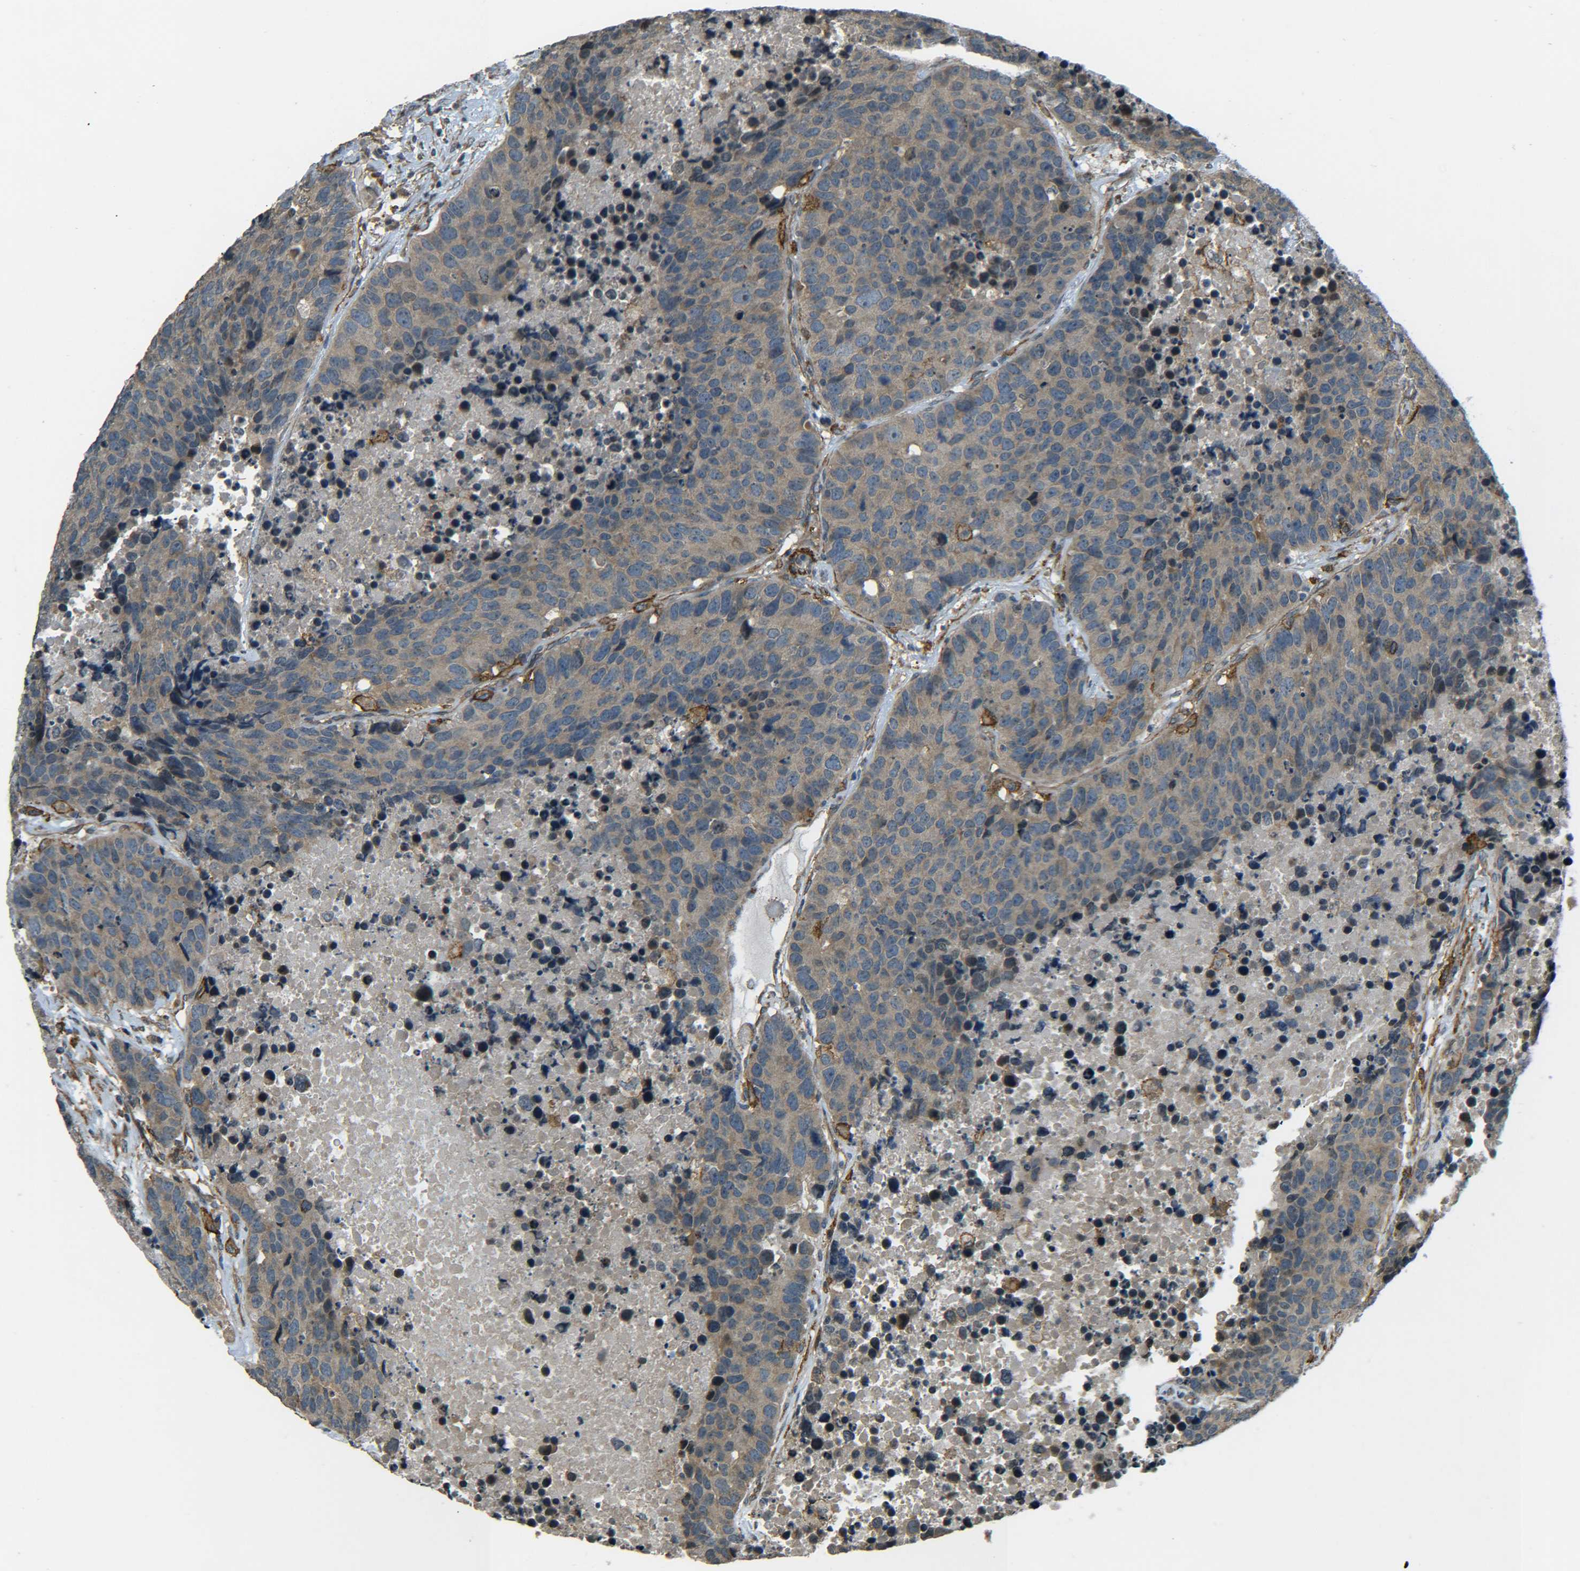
{"staining": {"intensity": "weak", "quantity": ">75%", "location": "cytoplasmic/membranous"}, "tissue": "carcinoid", "cell_type": "Tumor cells", "image_type": "cancer", "snomed": [{"axis": "morphology", "description": "Carcinoid, malignant, NOS"}, {"axis": "topography", "description": "Lung"}], "caption": "Weak cytoplasmic/membranous expression for a protein is appreciated in about >75% of tumor cells of malignant carcinoid using immunohistochemistry (IHC).", "gene": "DAB2", "patient": {"sex": "male", "age": 60}}